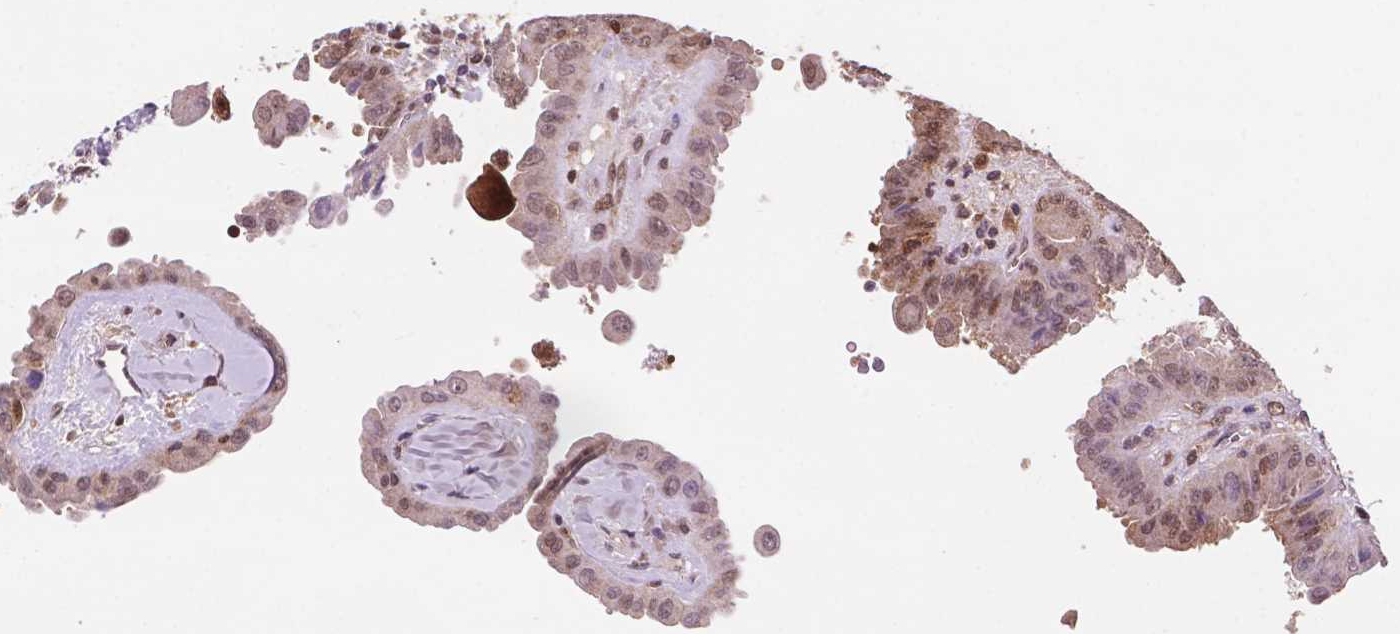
{"staining": {"intensity": "weak", "quantity": "25%-75%", "location": "cytoplasmic/membranous,nuclear"}, "tissue": "thyroid cancer", "cell_type": "Tumor cells", "image_type": "cancer", "snomed": [{"axis": "morphology", "description": "Papillary adenocarcinoma, NOS"}, {"axis": "topography", "description": "Thyroid gland"}], "caption": "High-magnification brightfield microscopy of thyroid cancer stained with DAB (3,3'-diaminobenzidine) (brown) and counterstained with hematoxylin (blue). tumor cells exhibit weak cytoplasmic/membranous and nuclear staining is identified in about25%-75% of cells.", "gene": "UBE2L6", "patient": {"sex": "female", "age": 37}}